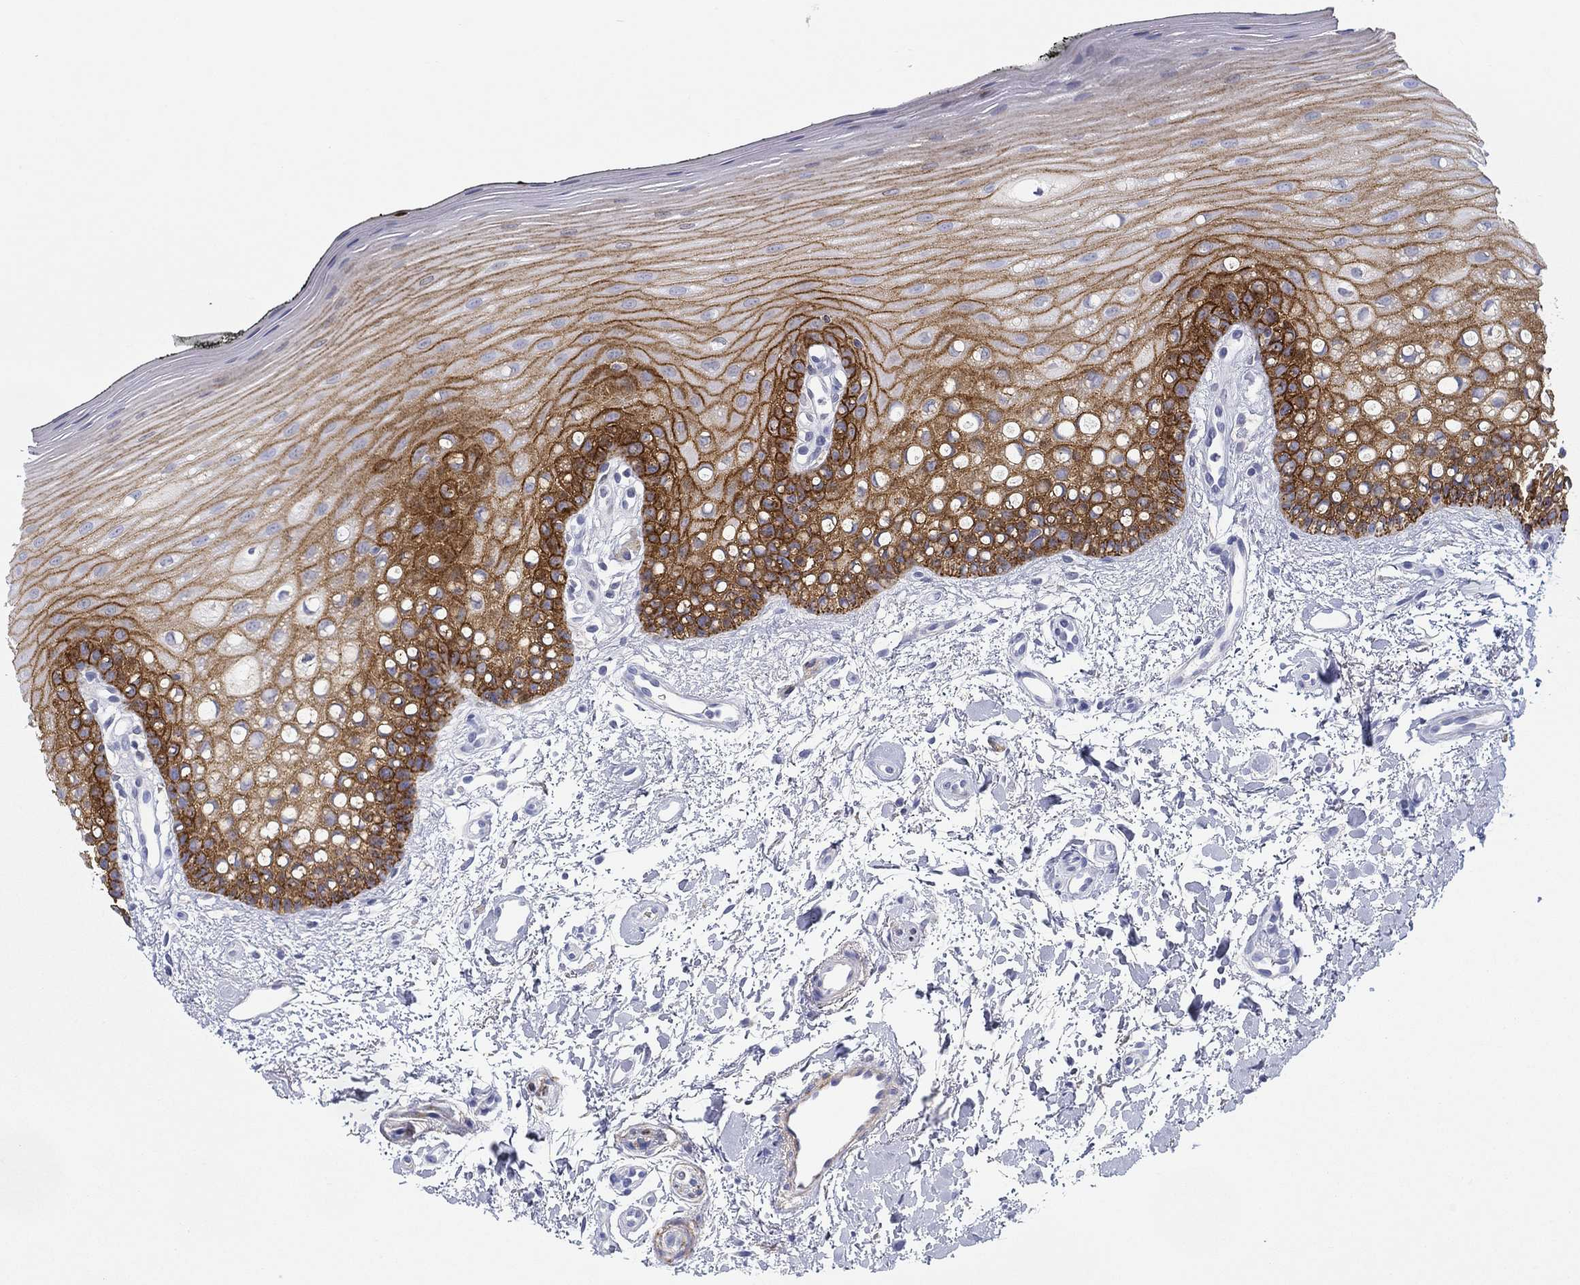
{"staining": {"intensity": "strong", "quantity": "25%-75%", "location": "cytoplasmic/membranous"}, "tissue": "oral mucosa", "cell_type": "Squamous epithelial cells", "image_type": "normal", "snomed": [{"axis": "morphology", "description": "Normal tissue, NOS"}, {"axis": "topography", "description": "Oral tissue"}], "caption": "Immunohistochemistry (IHC) histopathology image of normal oral mucosa: human oral mucosa stained using immunohistochemistry displays high levels of strong protein expression localized specifically in the cytoplasmic/membranous of squamous epithelial cells, appearing as a cytoplasmic/membranous brown color.", "gene": "GPC1", "patient": {"sex": "female", "age": 78}}